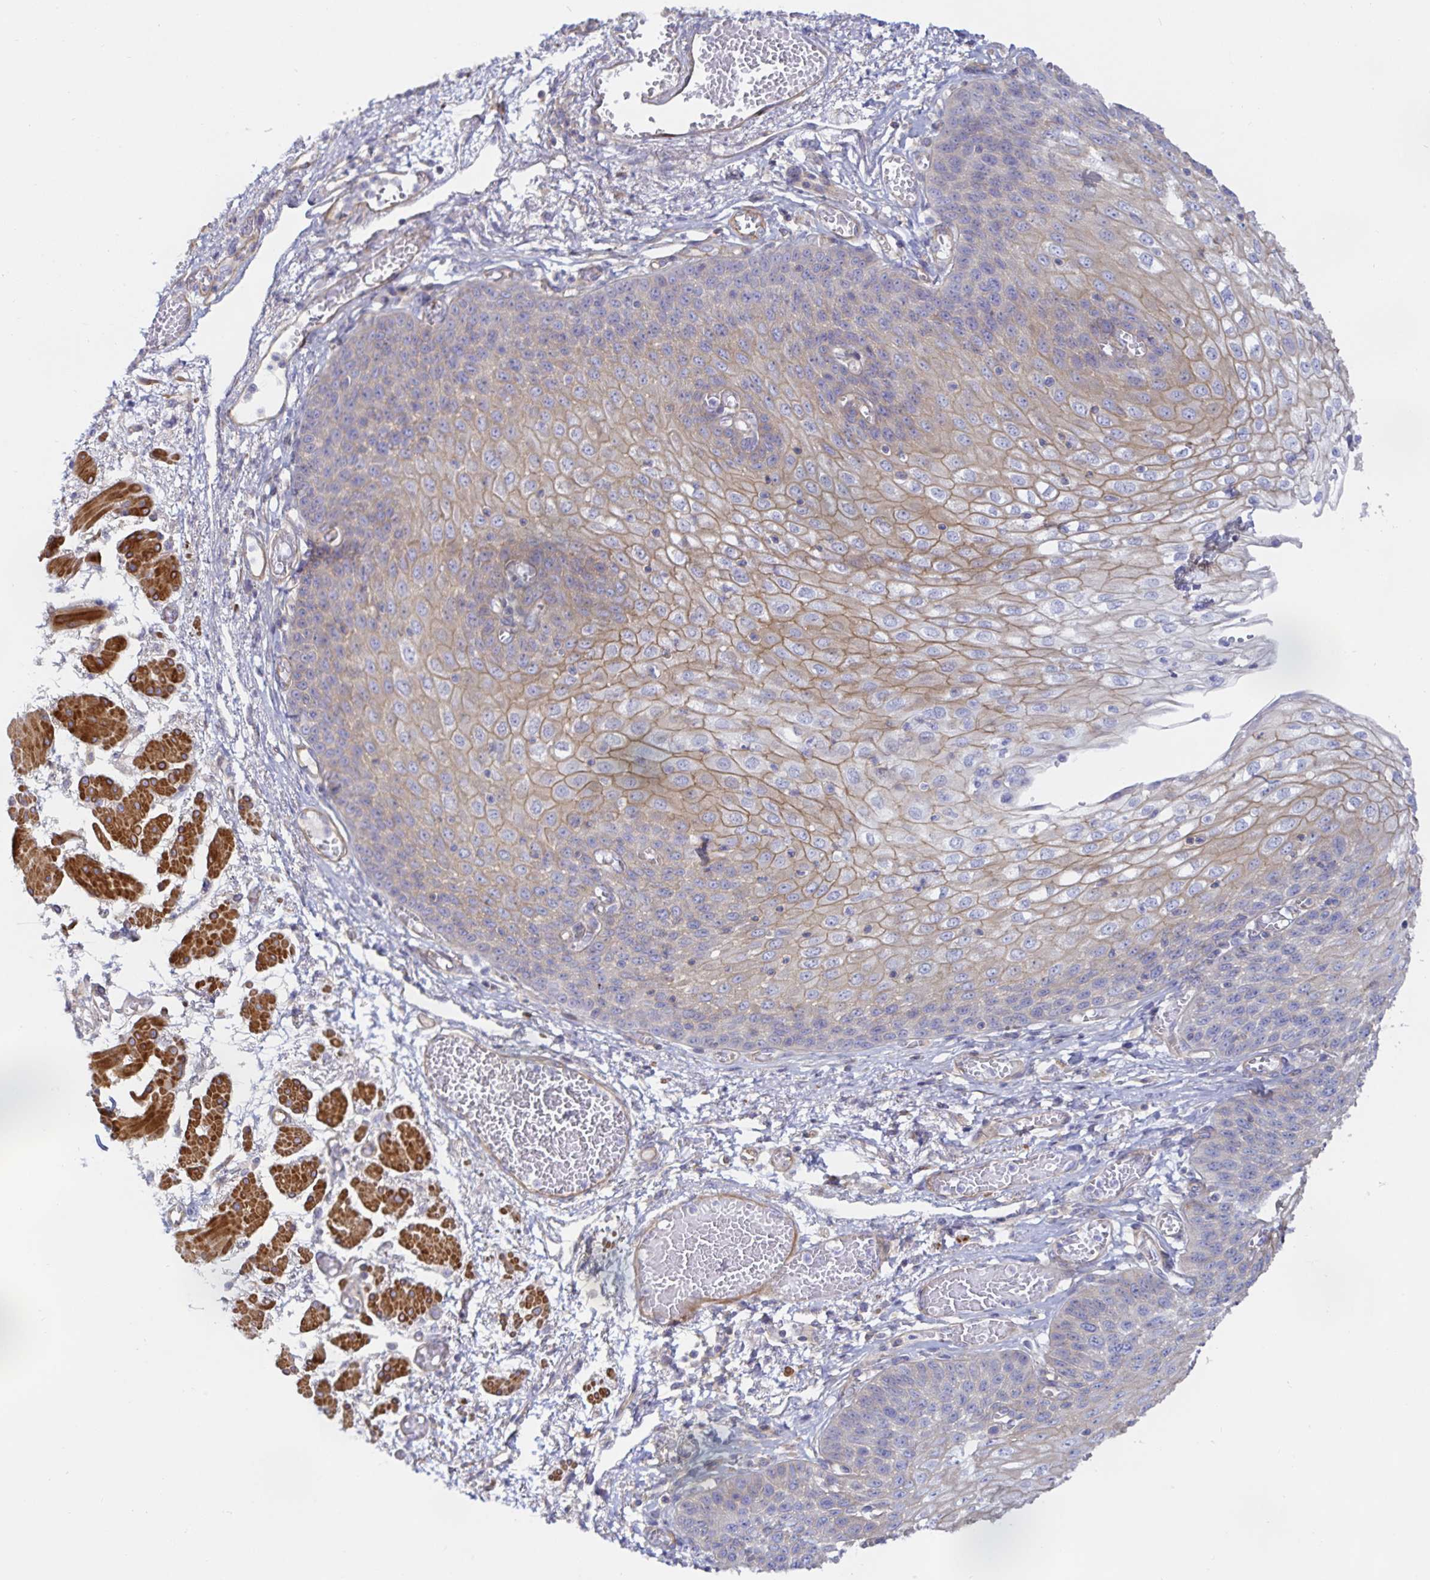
{"staining": {"intensity": "moderate", "quantity": "25%-75%", "location": "cytoplasmic/membranous"}, "tissue": "esophagus", "cell_type": "Squamous epithelial cells", "image_type": "normal", "snomed": [{"axis": "morphology", "description": "Normal tissue, NOS"}, {"axis": "morphology", "description": "Adenocarcinoma, NOS"}, {"axis": "topography", "description": "Esophagus"}], "caption": "Esophagus stained for a protein (brown) shows moderate cytoplasmic/membranous positive staining in about 25%-75% of squamous epithelial cells.", "gene": "METTL22", "patient": {"sex": "male", "age": 81}}